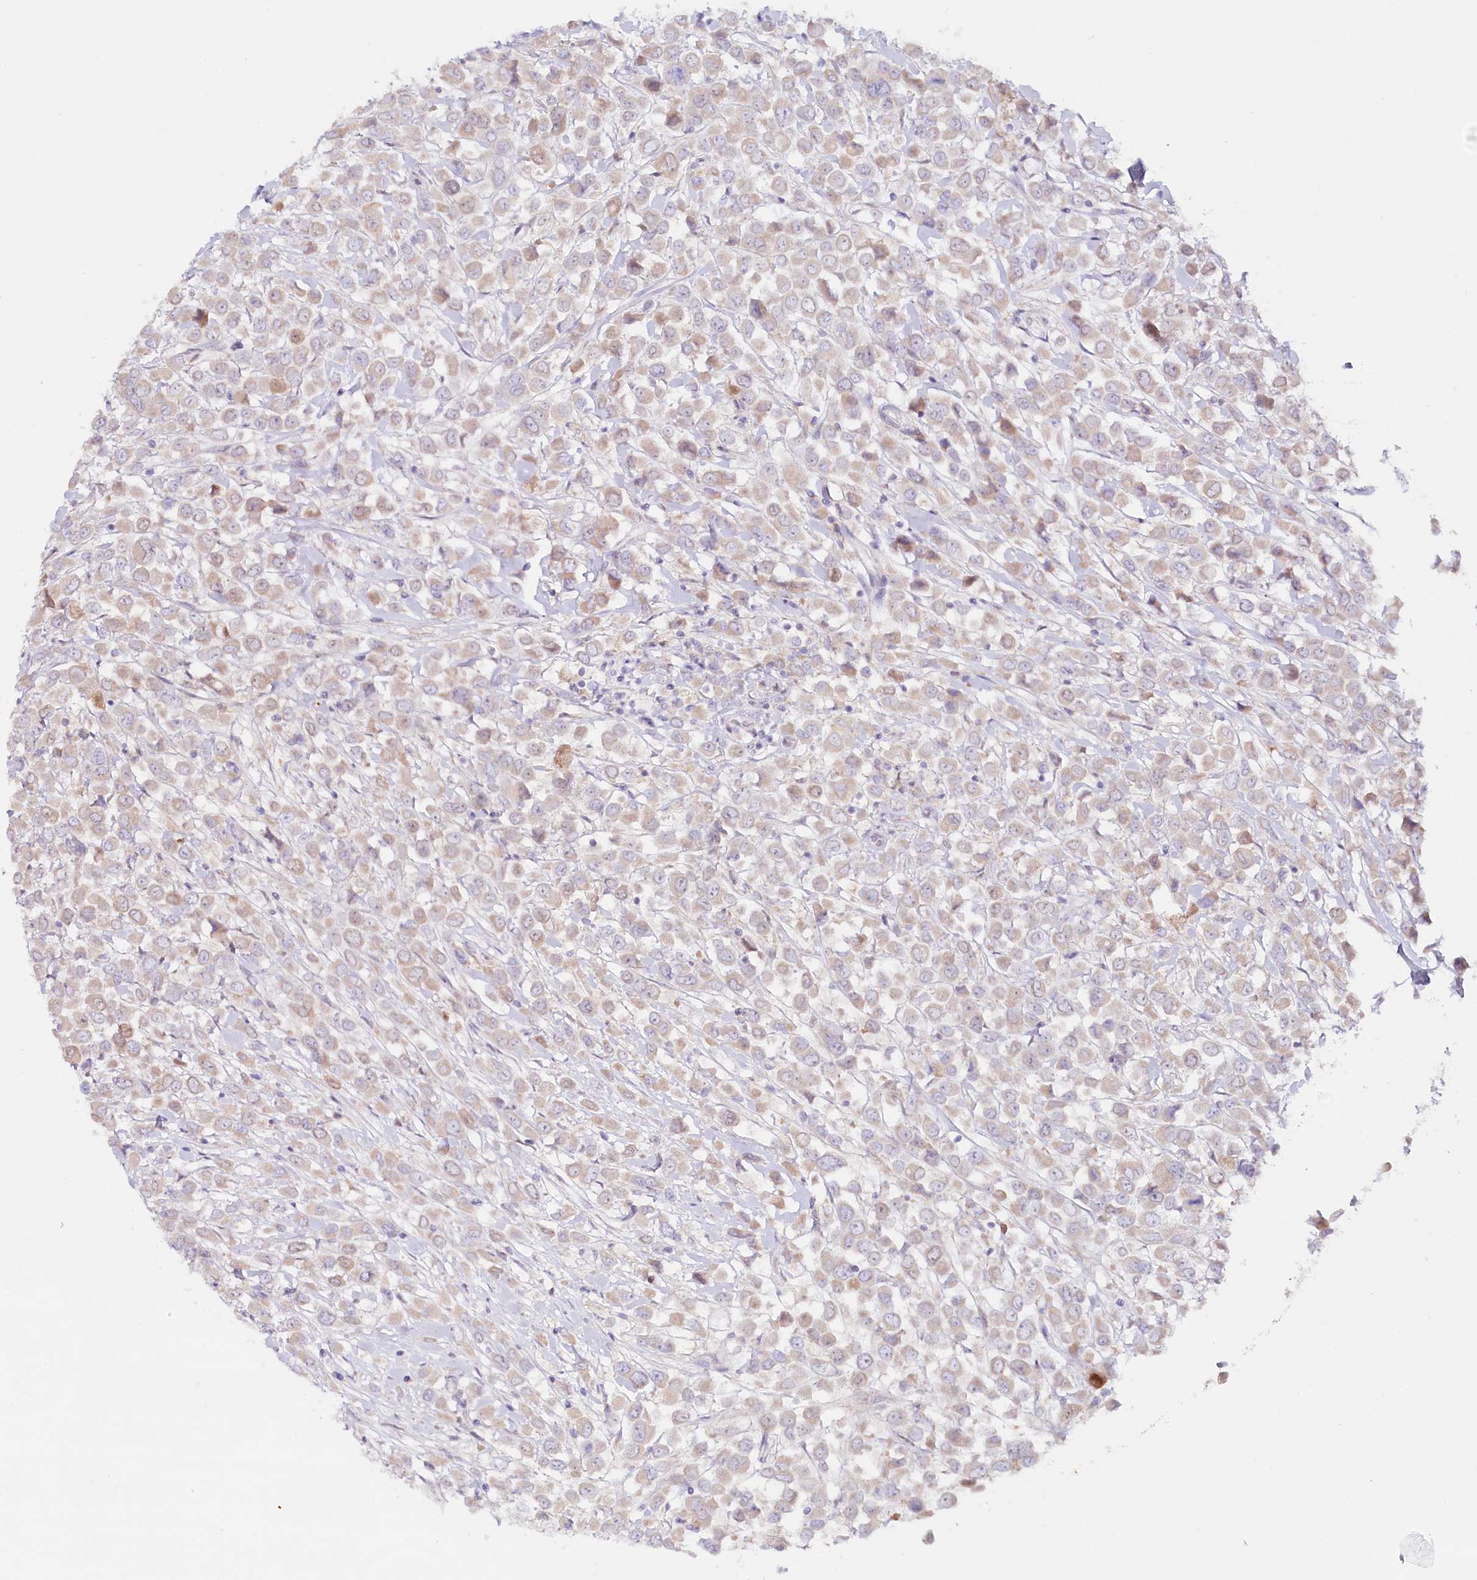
{"staining": {"intensity": "weak", "quantity": "25%-75%", "location": "cytoplasmic/membranous"}, "tissue": "breast cancer", "cell_type": "Tumor cells", "image_type": "cancer", "snomed": [{"axis": "morphology", "description": "Duct carcinoma"}, {"axis": "topography", "description": "Breast"}], "caption": "High-magnification brightfield microscopy of breast invasive ductal carcinoma stained with DAB (brown) and counterstained with hematoxylin (blue). tumor cells exhibit weak cytoplasmic/membranous positivity is identified in about25%-75% of cells. (DAB IHC, brown staining for protein, blue staining for nuclei).", "gene": "PSAPL1", "patient": {"sex": "female", "age": 61}}